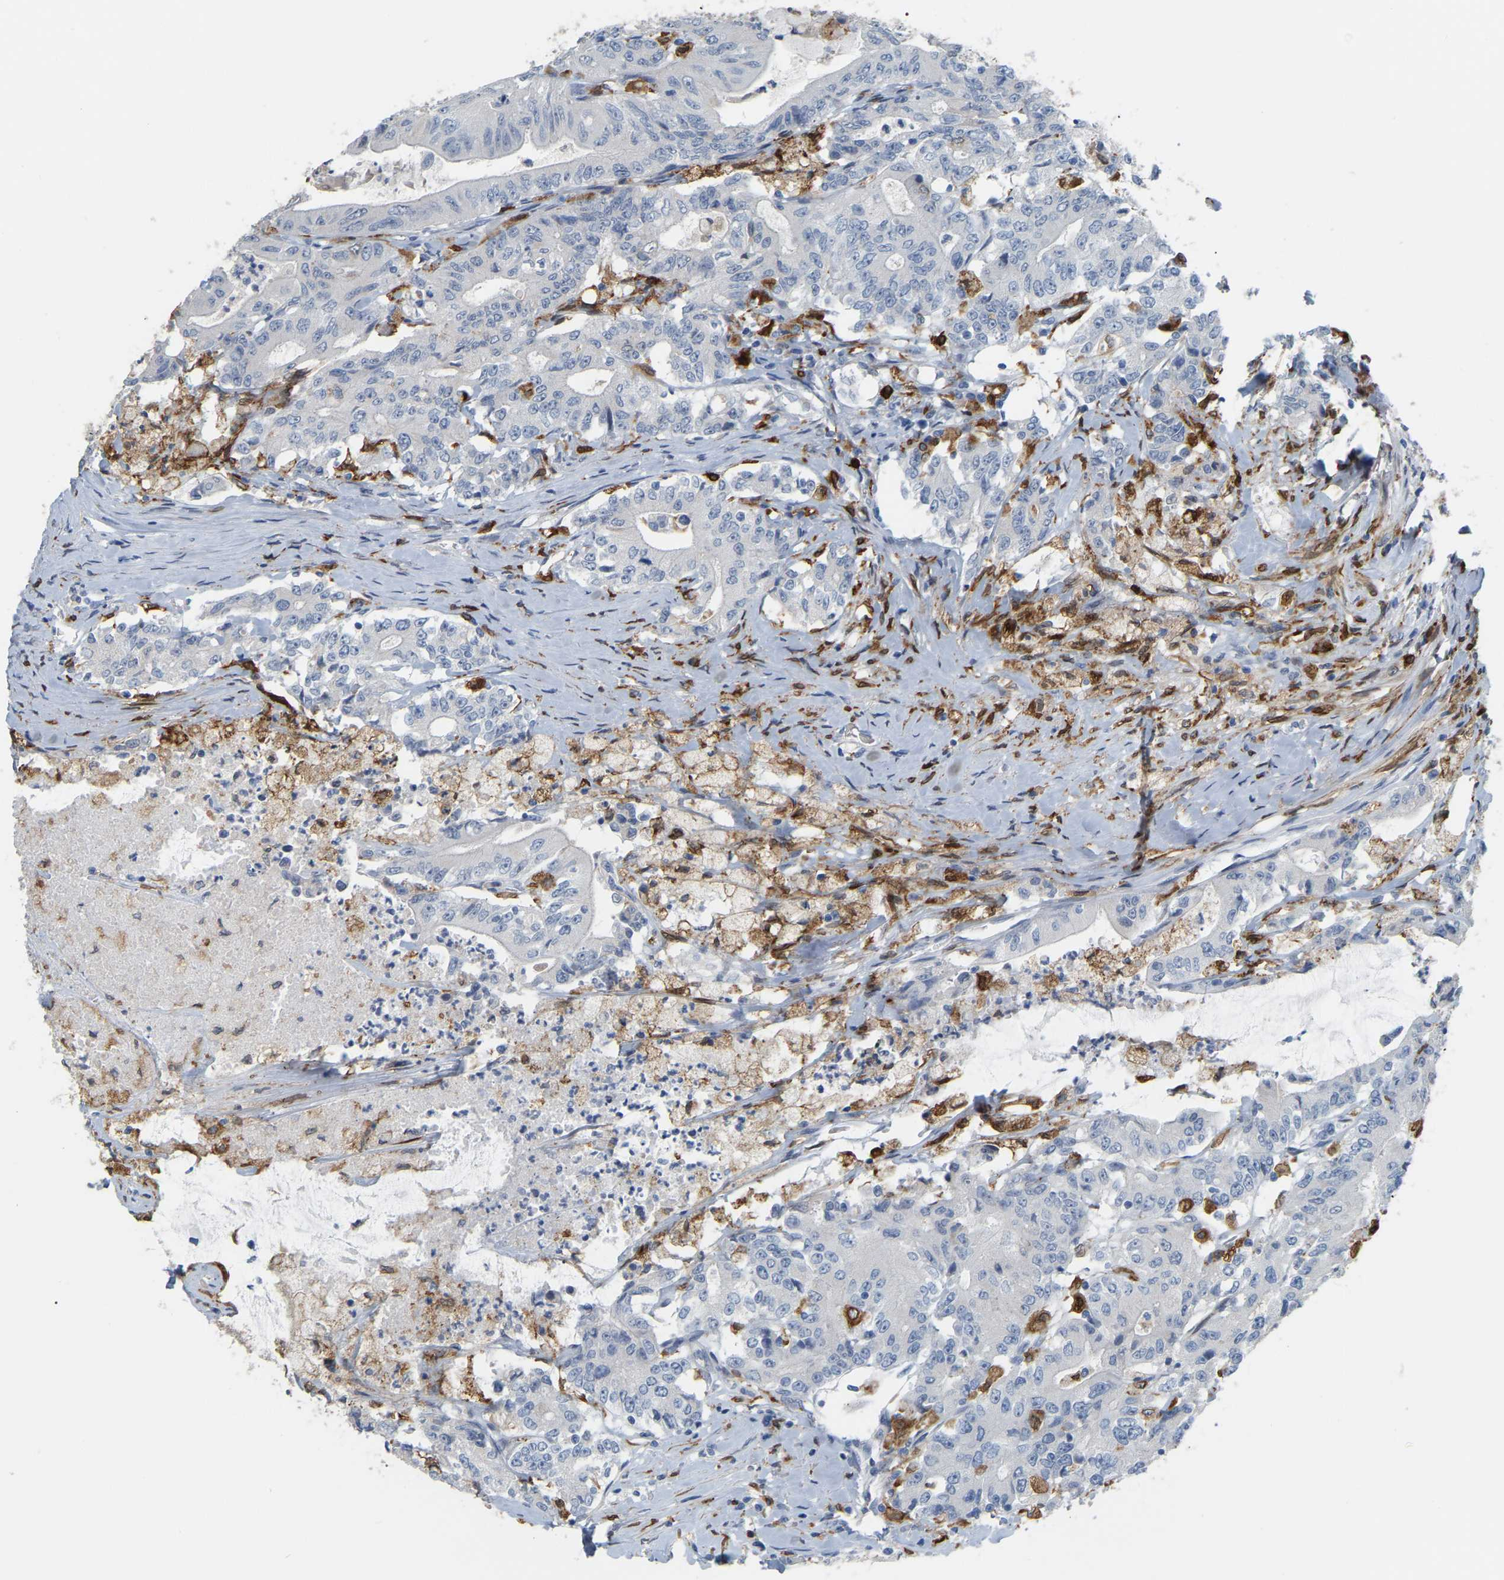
{"staining": {"intensity": "negative", "quantity": "none", "location": "none"}, "tissue": "colorectal cancer", "cell_type": "Tumor cells", "image_type": "cancer", "snomed": [{"axis": "morphology", "description": "Adenocarcinoma, NOS"}, {"axis": "topography", "description": "Colon"}], "caption": "High power microscopy micrograph of an immunohistochemistry histopathology image of colorectal cancer (adenocarcinoma), revealing no significant positivity in tumor cells. The staining was performed using DAB to visualize the protein expression in brown, while the nuclei were stained in blue with hematoxylin (Magnification: 20x).", "gene": "PTGS1", "patient": {"sex": "female", "age": 77}}